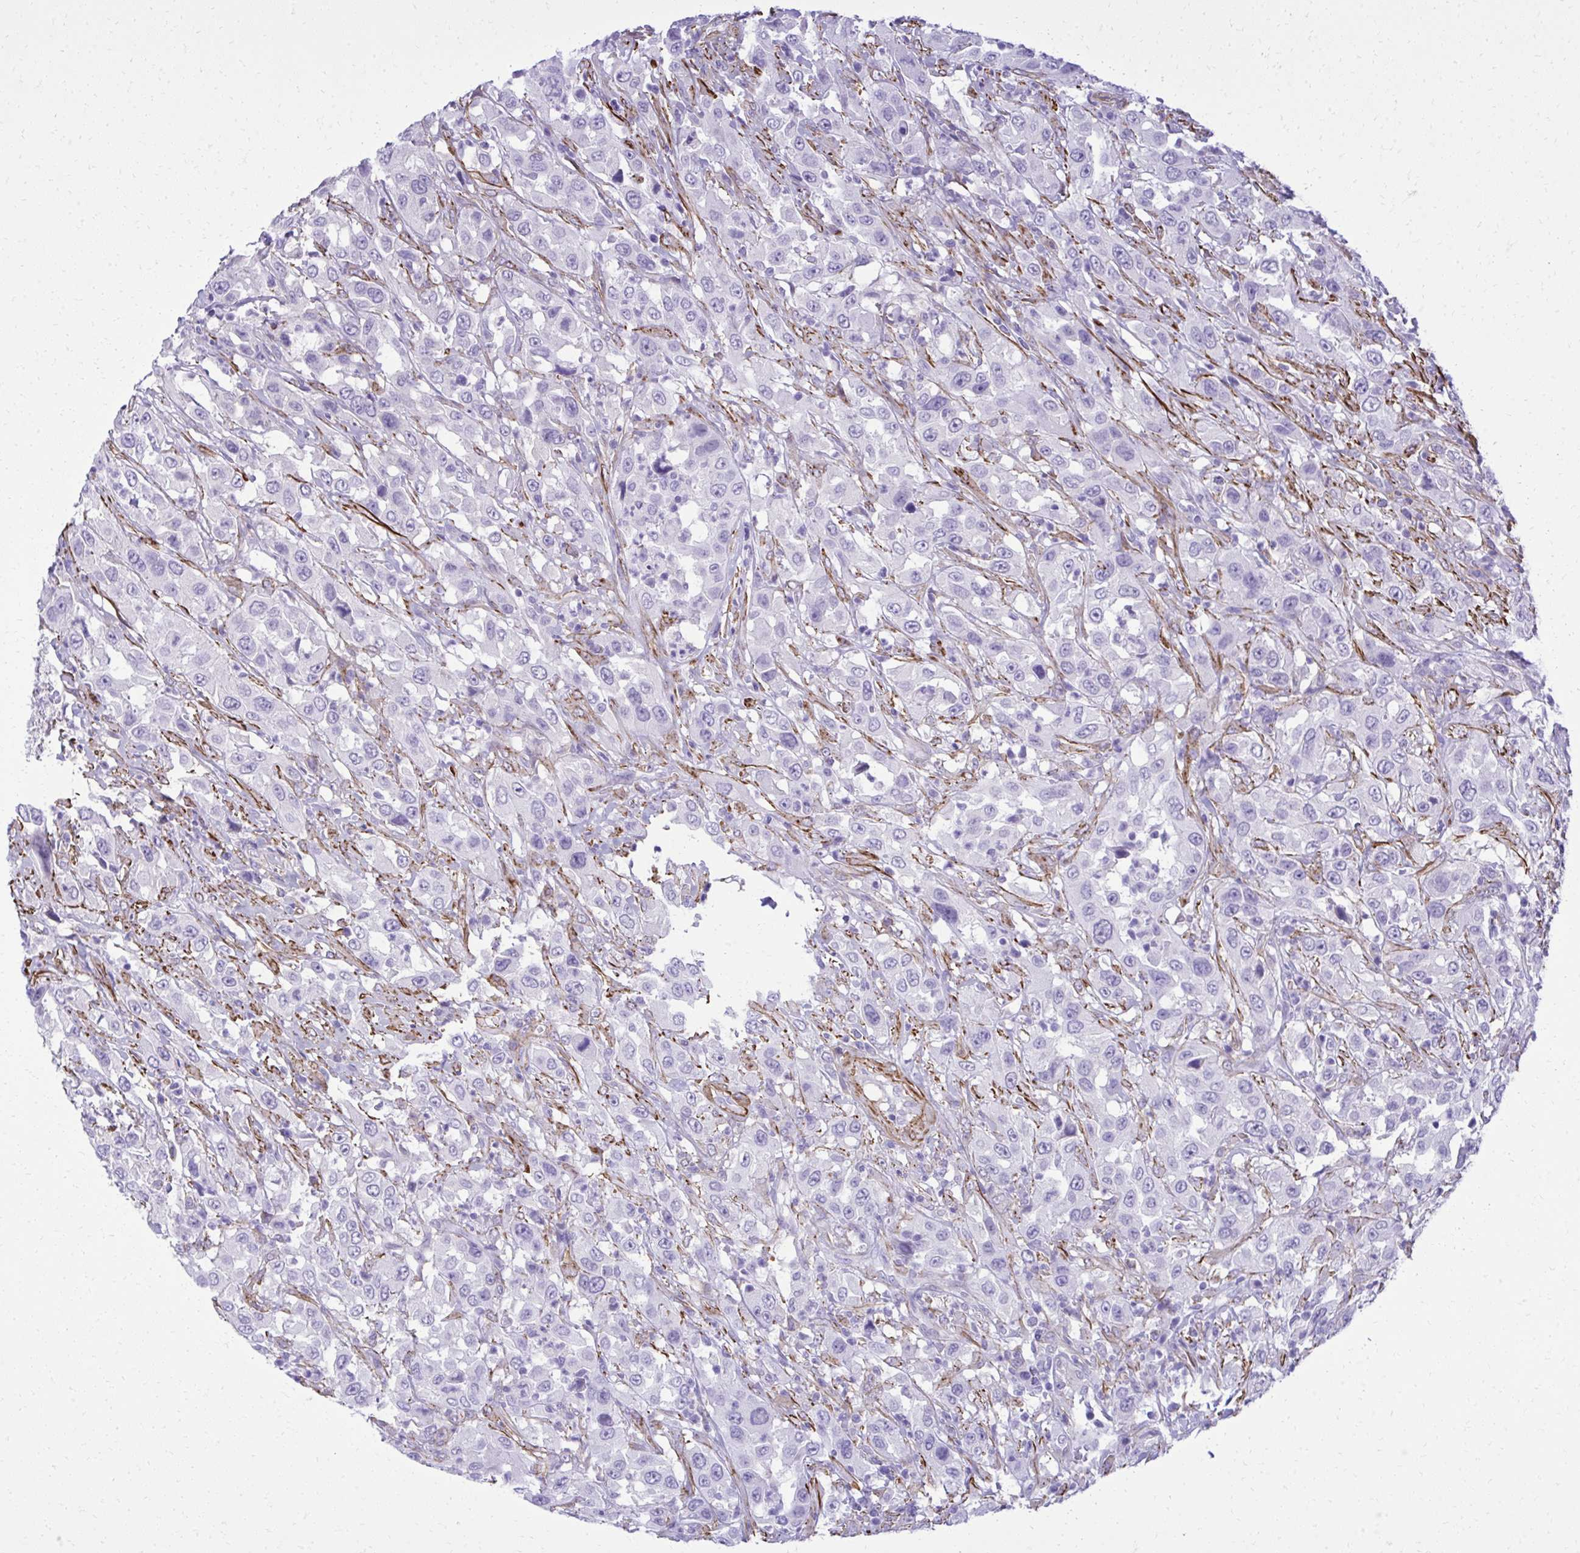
{"staining": {"intensity": "negative", "quantity": "none", "location": "none"}, "tissue": "urothelial cancer", "cell_type": "Tumor cells", "image_type": "cancer", "snomed": [{"axis": "morphology", "description": "Urothelial carcinoma, High grade"}, {"axis": "topography", "description": "Urinary bladder"}], "caption": "An image of high-grade urothelial carcinoma stained for a protein shows no brown staining in tumor cells. (DAB IHC with hematoxylin counter stain).", "gene": "PITPNM3", "patient": {"sex": "male", "age": 61}}